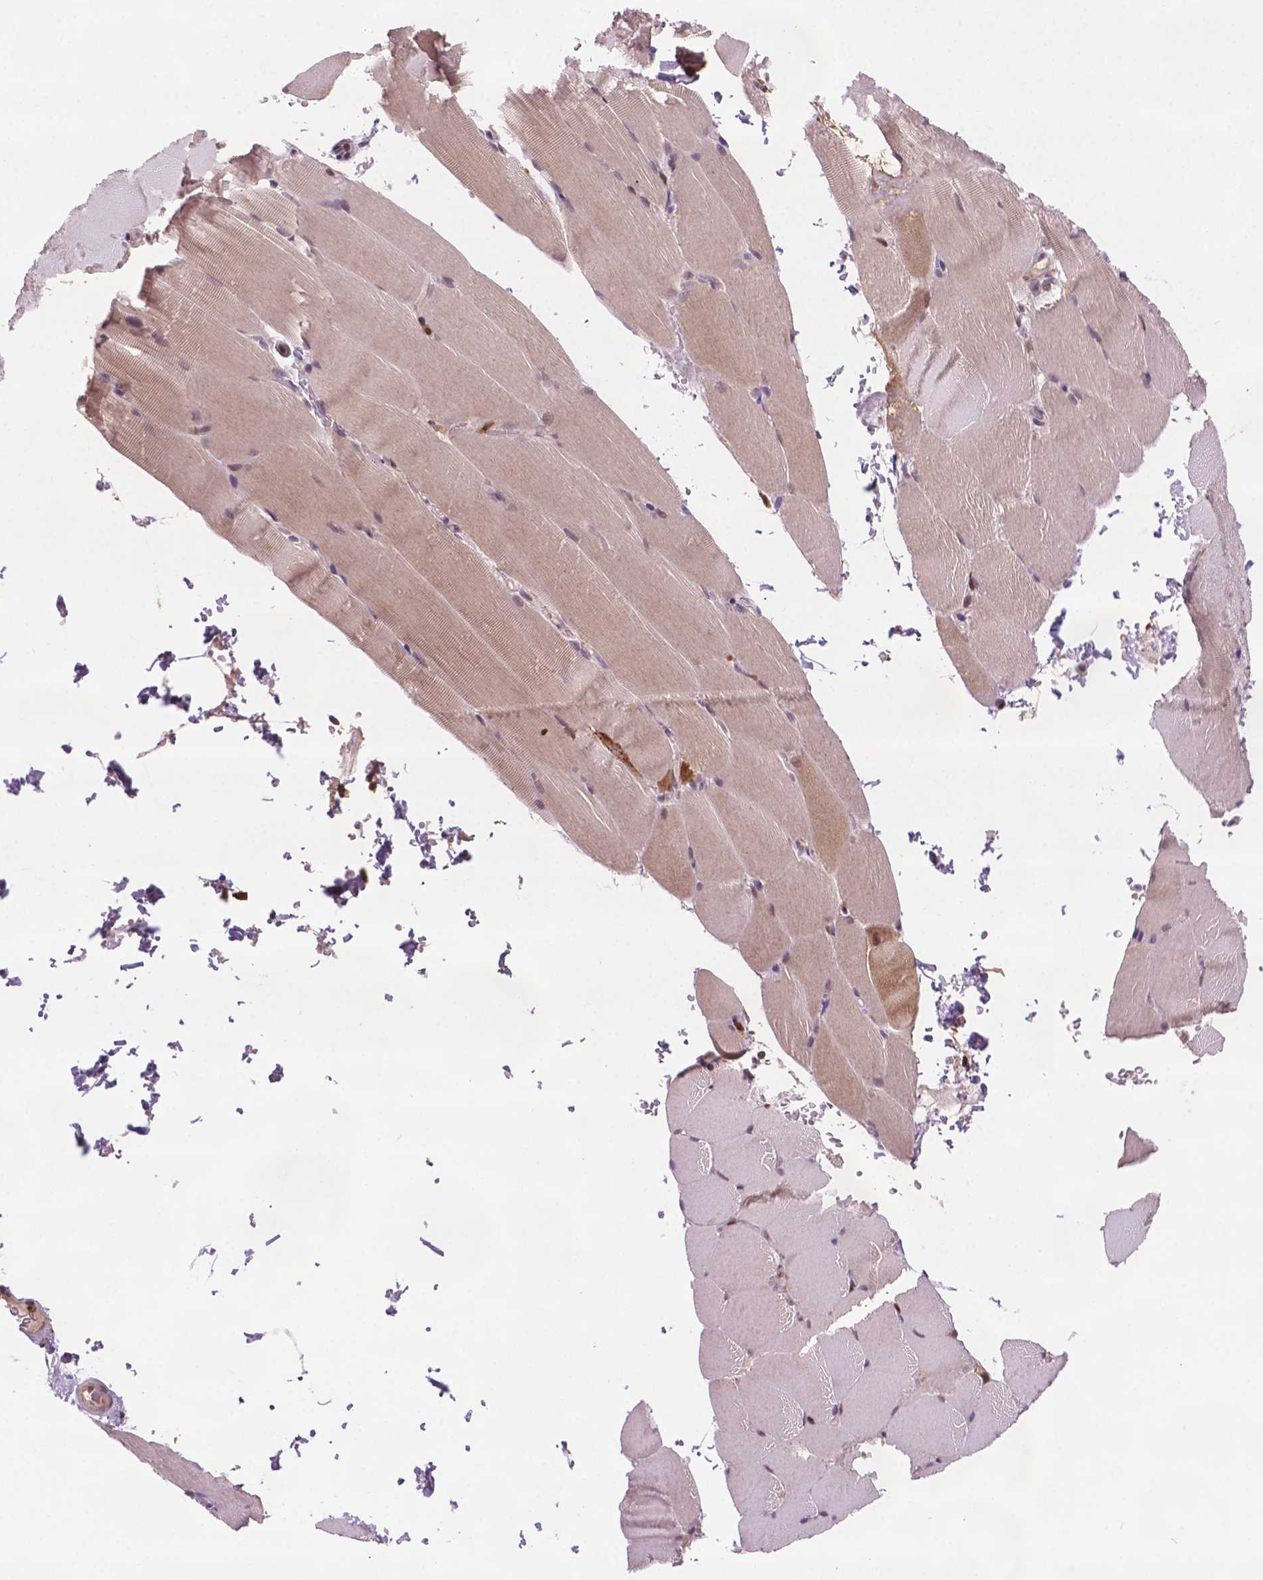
{"staining": {"intensity": "moderate", "quantity": "25%-75%", "location": "cytoplasmic/membranous"}, "tissue": "skeletal muscle", "cell_type": "Myocytes", "image_type": "normal", "snomed": [{"axis": "morphology", "description": "Normal tissue, NOS"}, {"axis": "topography", "description": "Skeletal muscle"}], "caption": "Immunohistochemistry (IHC) (DAB) staining of normal skeletal muscle shows moderate cytoplasmic/membranous protein expression in approximately 25%-75% of myocytes.", "gene": "PLIN3", "patient": {"sex": "female", "age": 37}}